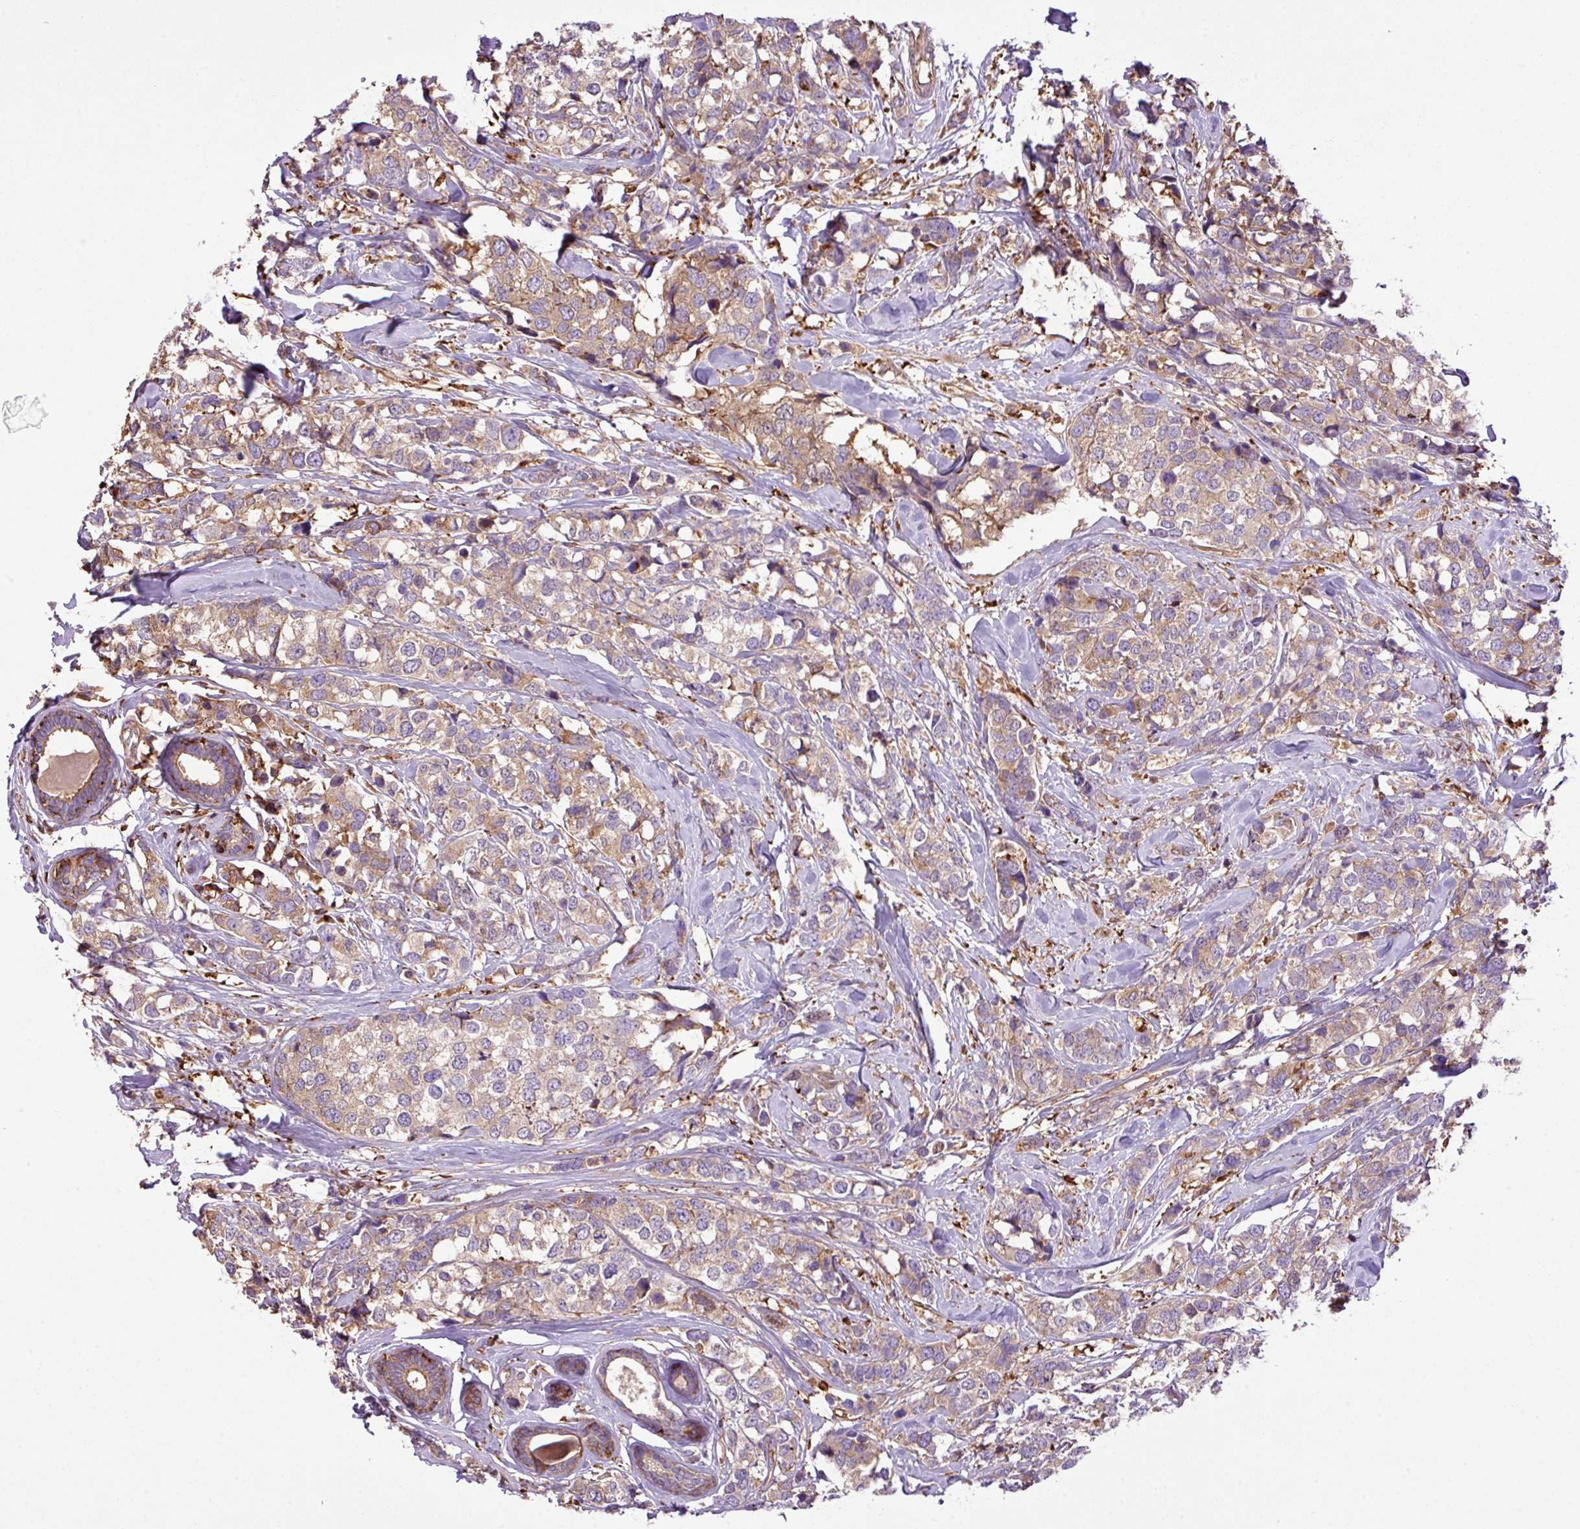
{"staining": {"intensity": "weak", "quantity": ">75%", "location": "cytoplasmic/membranous"}, "tissue": "breast cancer", "cell_type": "Tumor cells", "image_type": "cancer", "snomed": [{"axis": "morphology", "description": "Lobular carcinoma"}, {"axis": "topography", "description": "Breast"}], "caption": "Human breast cancer stained for a protein (brown) shows weak cytoplasmic/membranous positive staining in approximately >75% of tumor cells.", "gene": "PGAP6", "patient": {"sex": "female", "age": 59}}